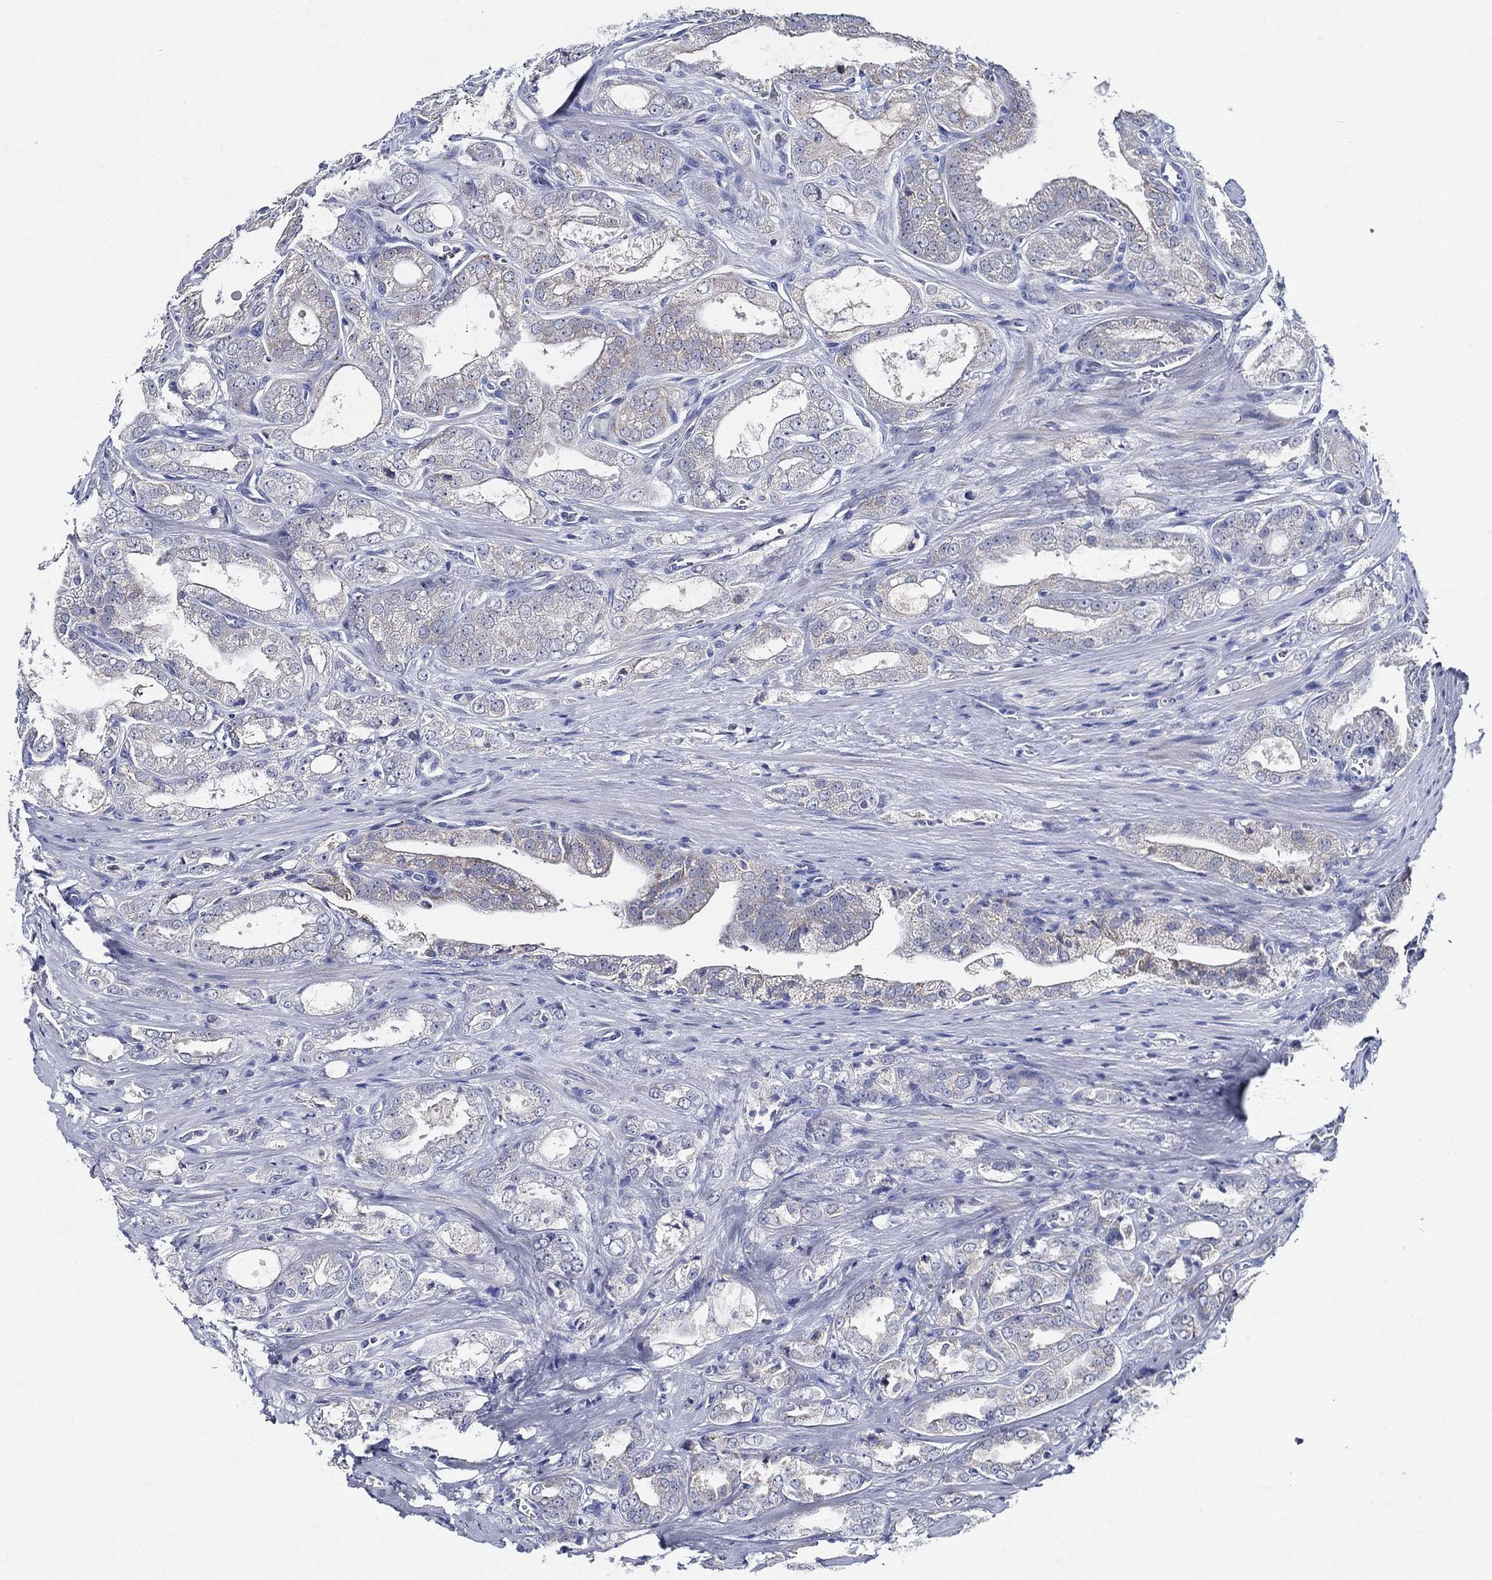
{"staining": {"intensity": "negative", "quantity": "none", "location": "none"}, "tissue": "prostate cancer", "cell_type": "Tumor cells", "image_type": "cancer", "snomed": [{"axis": "morphology", "description": "Adenocarcinoma, NOS"}, {"axis": "morphology", "description": "Adenocarcinoma, High grade"}, {"axis": "topography", "description": "Prostate"}], "caption": "There is no significant positivity in tumor cells of prostate adenocarcinoma.", "gene": "ALOX12", "patient": {"sex": "male", "age": 70}}